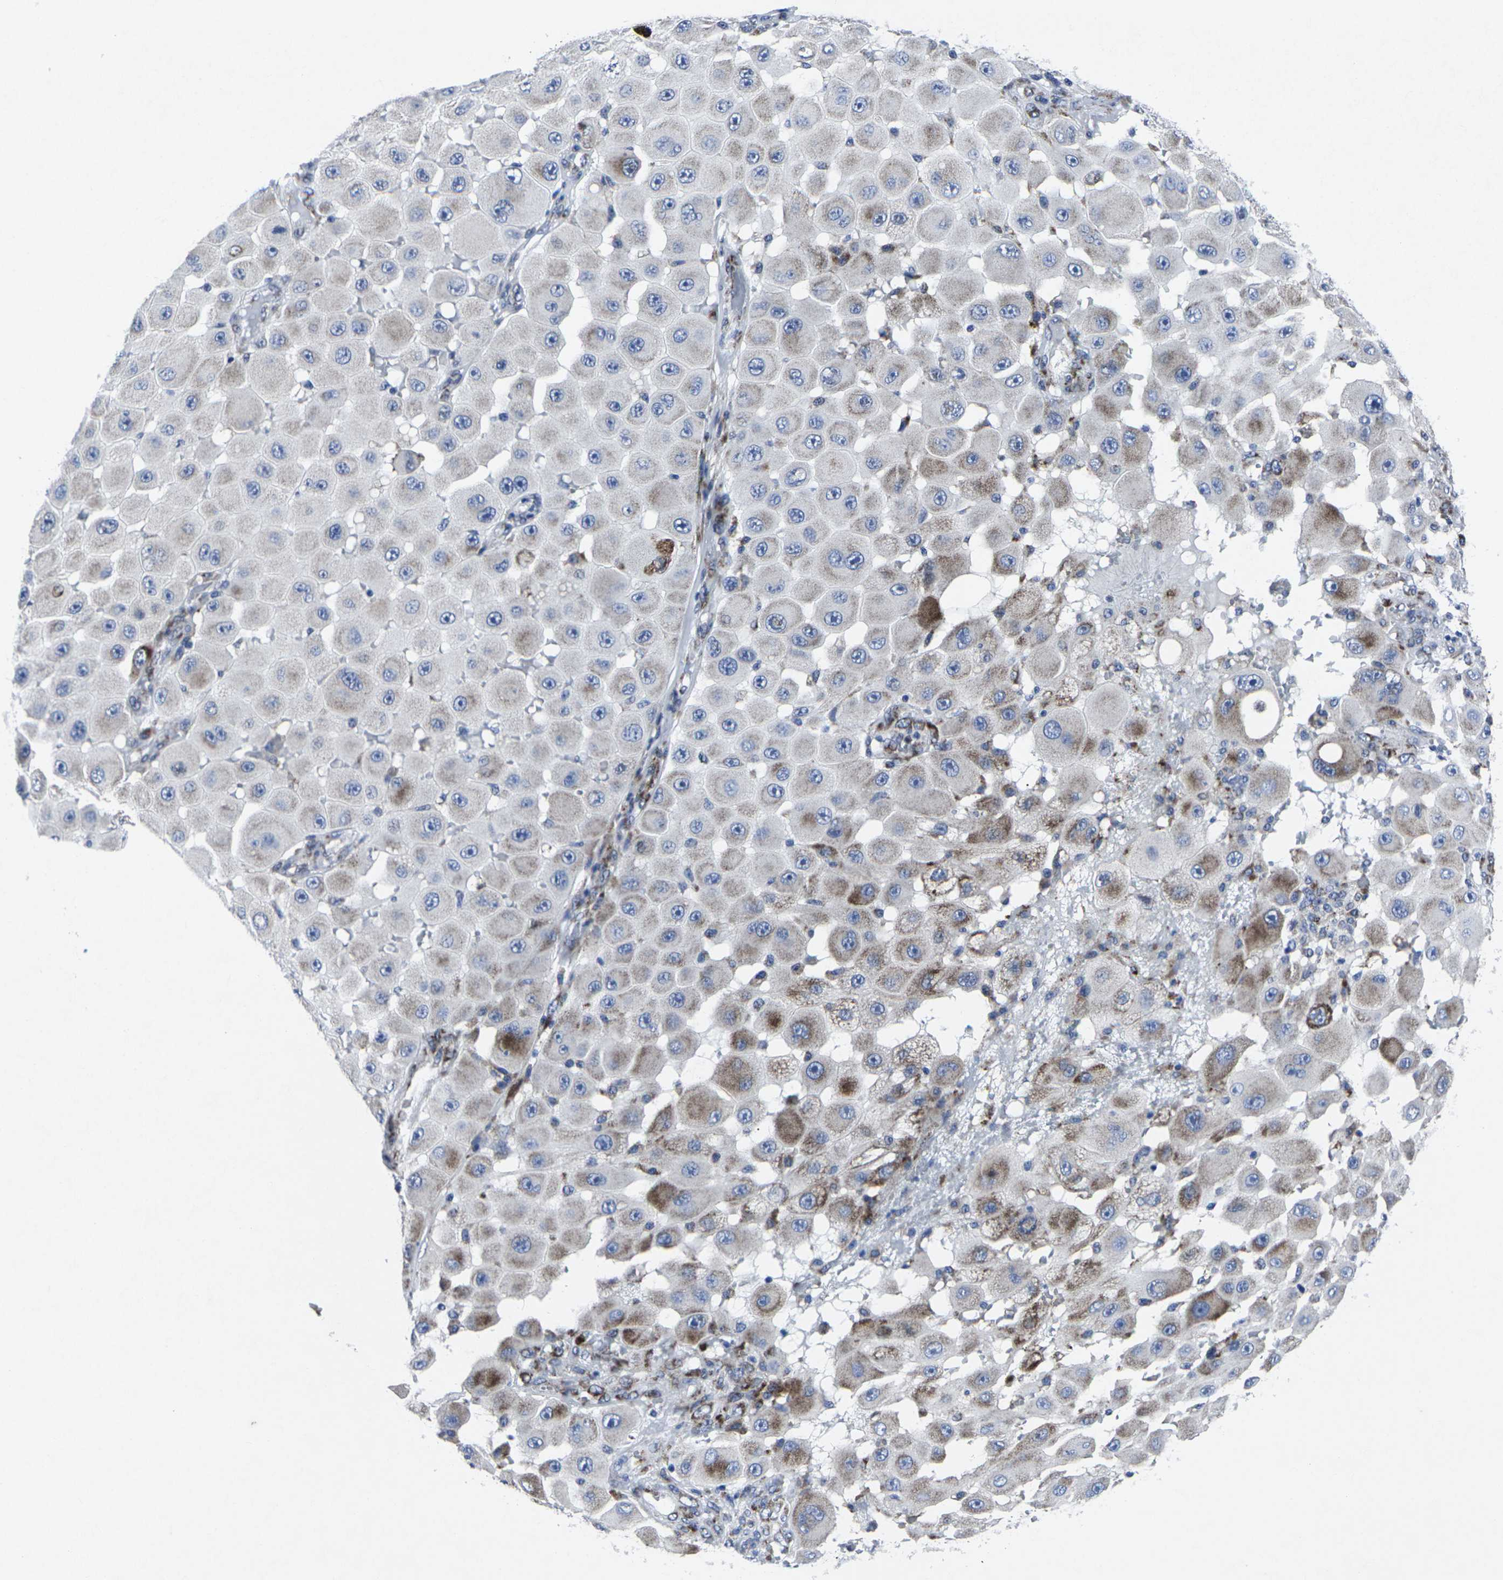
{"staining": {"intensity": "moderate", "quantity": "<25%", "location": "cytoplasmic/membranous"}, "tissue": "melanoma", "cell_type": "Tumor cells", "image_type": "cancer", "snomed": [{"axis": "morphology", "description": "Malignant melanoma, NOS"}, {"axis": "topography", "description": "Skin"}], "caption": "A low amount of moderate cytoplasmic/membranous staining is appreciated in approximately <25% of tumor cells in malignant melanoma tissue.", "gene": "RPN1", "patient": {"sex": "female", "age": 81}}